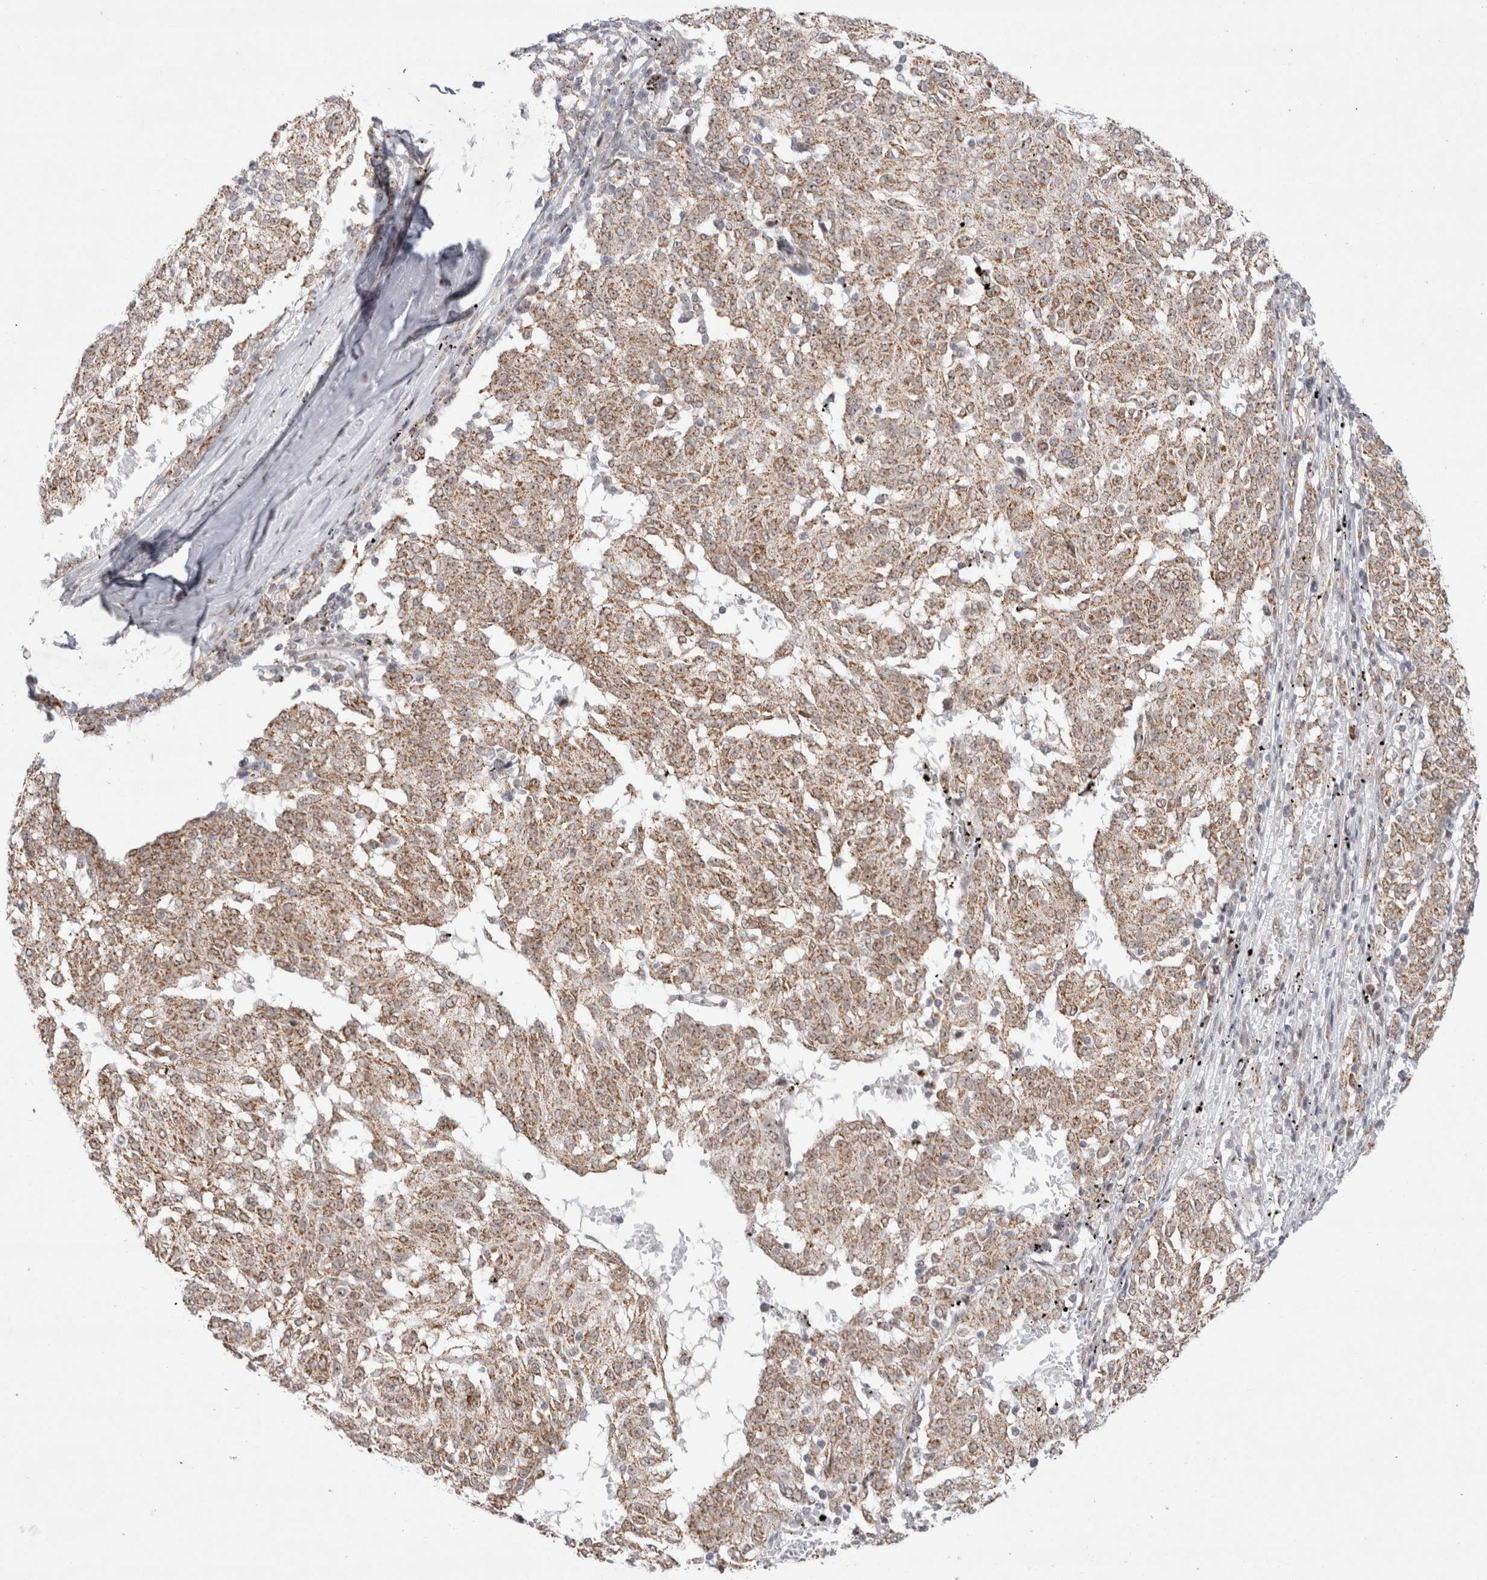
{"staining": {"intensity": "moderate", "quantity": ">75%", "location": "cytoplasmic/membranous"}, "tissue": "melanoma", "cell_type": "Tumor cells", "image_type": "cancer", "snomed": [{"axis": "morphology", "description": "Malignant melanoma, NOS"}, {"axis": "topography", "description": "Skin"}], "caption": "Immunohistochemical staining of malignant melanoma demonstrates medium levels of moderate cytoplasmic/membranous staining in approximately >75% of tumor cells. (Brightfield microscopy of DAB IHC at high magnification).", "gene": "MRPL37", "patient": {"sex": "female", "age": 72}}